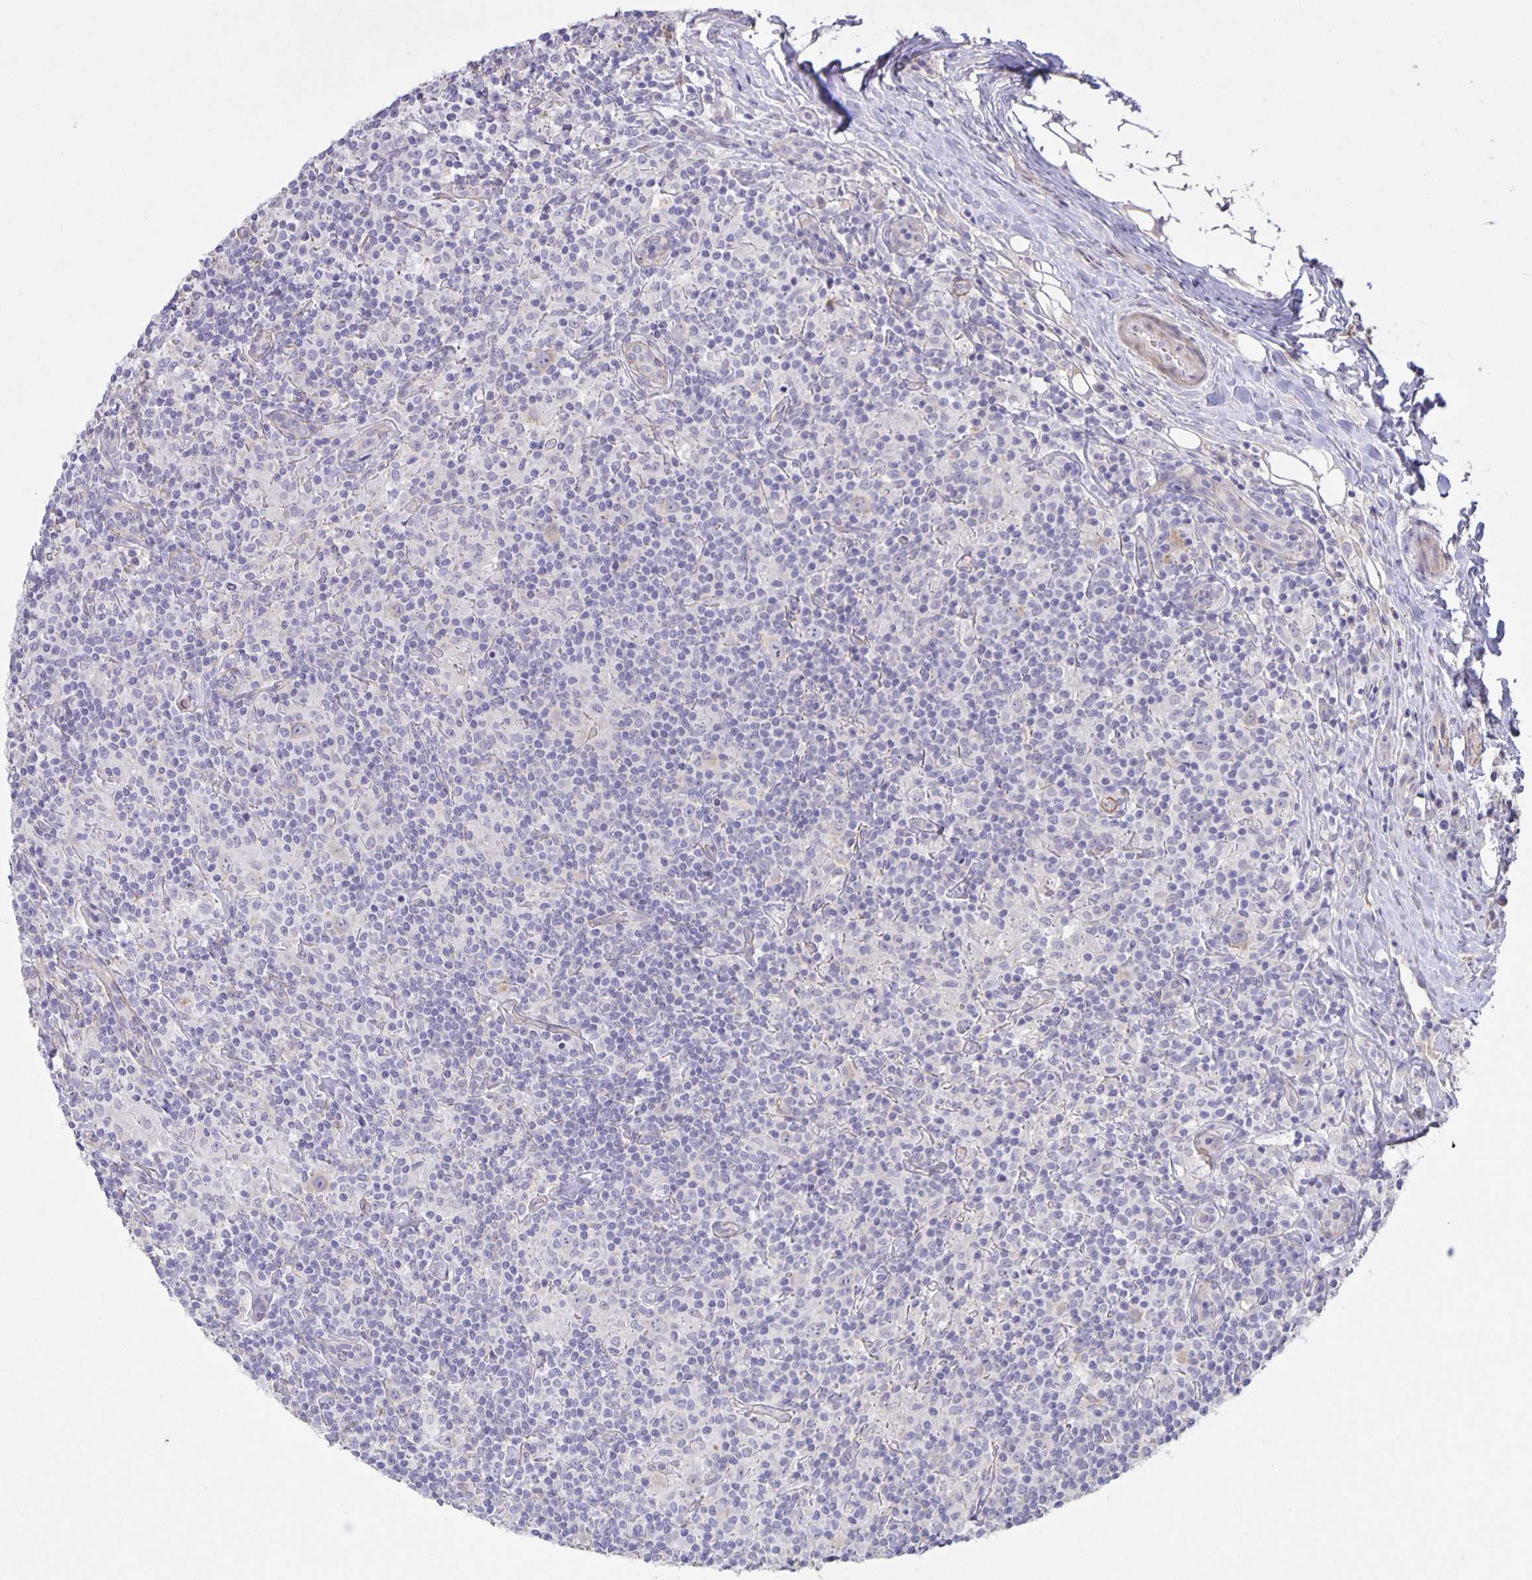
{"staining": {"intensity": "negative", "quantity": "none", "location": "none"}, "tissue": "lymphoma", "cell_type": "Tumor cells", "image_type": "cancer", "snomed": [{"axis": "morphology", "description": "Hodgkin's disease, NOS"}, {"axis": "morphology", "description": "Hodgkin's lymphoma, nodular sclerosis"}, {"axis": "topography", "description": "Lymph node"}], "caption": "Tumor cells show no significant protein expression in lymphoma.", "gene": "SRCIN1", "patient": {"sex": "female", "age": 10}}